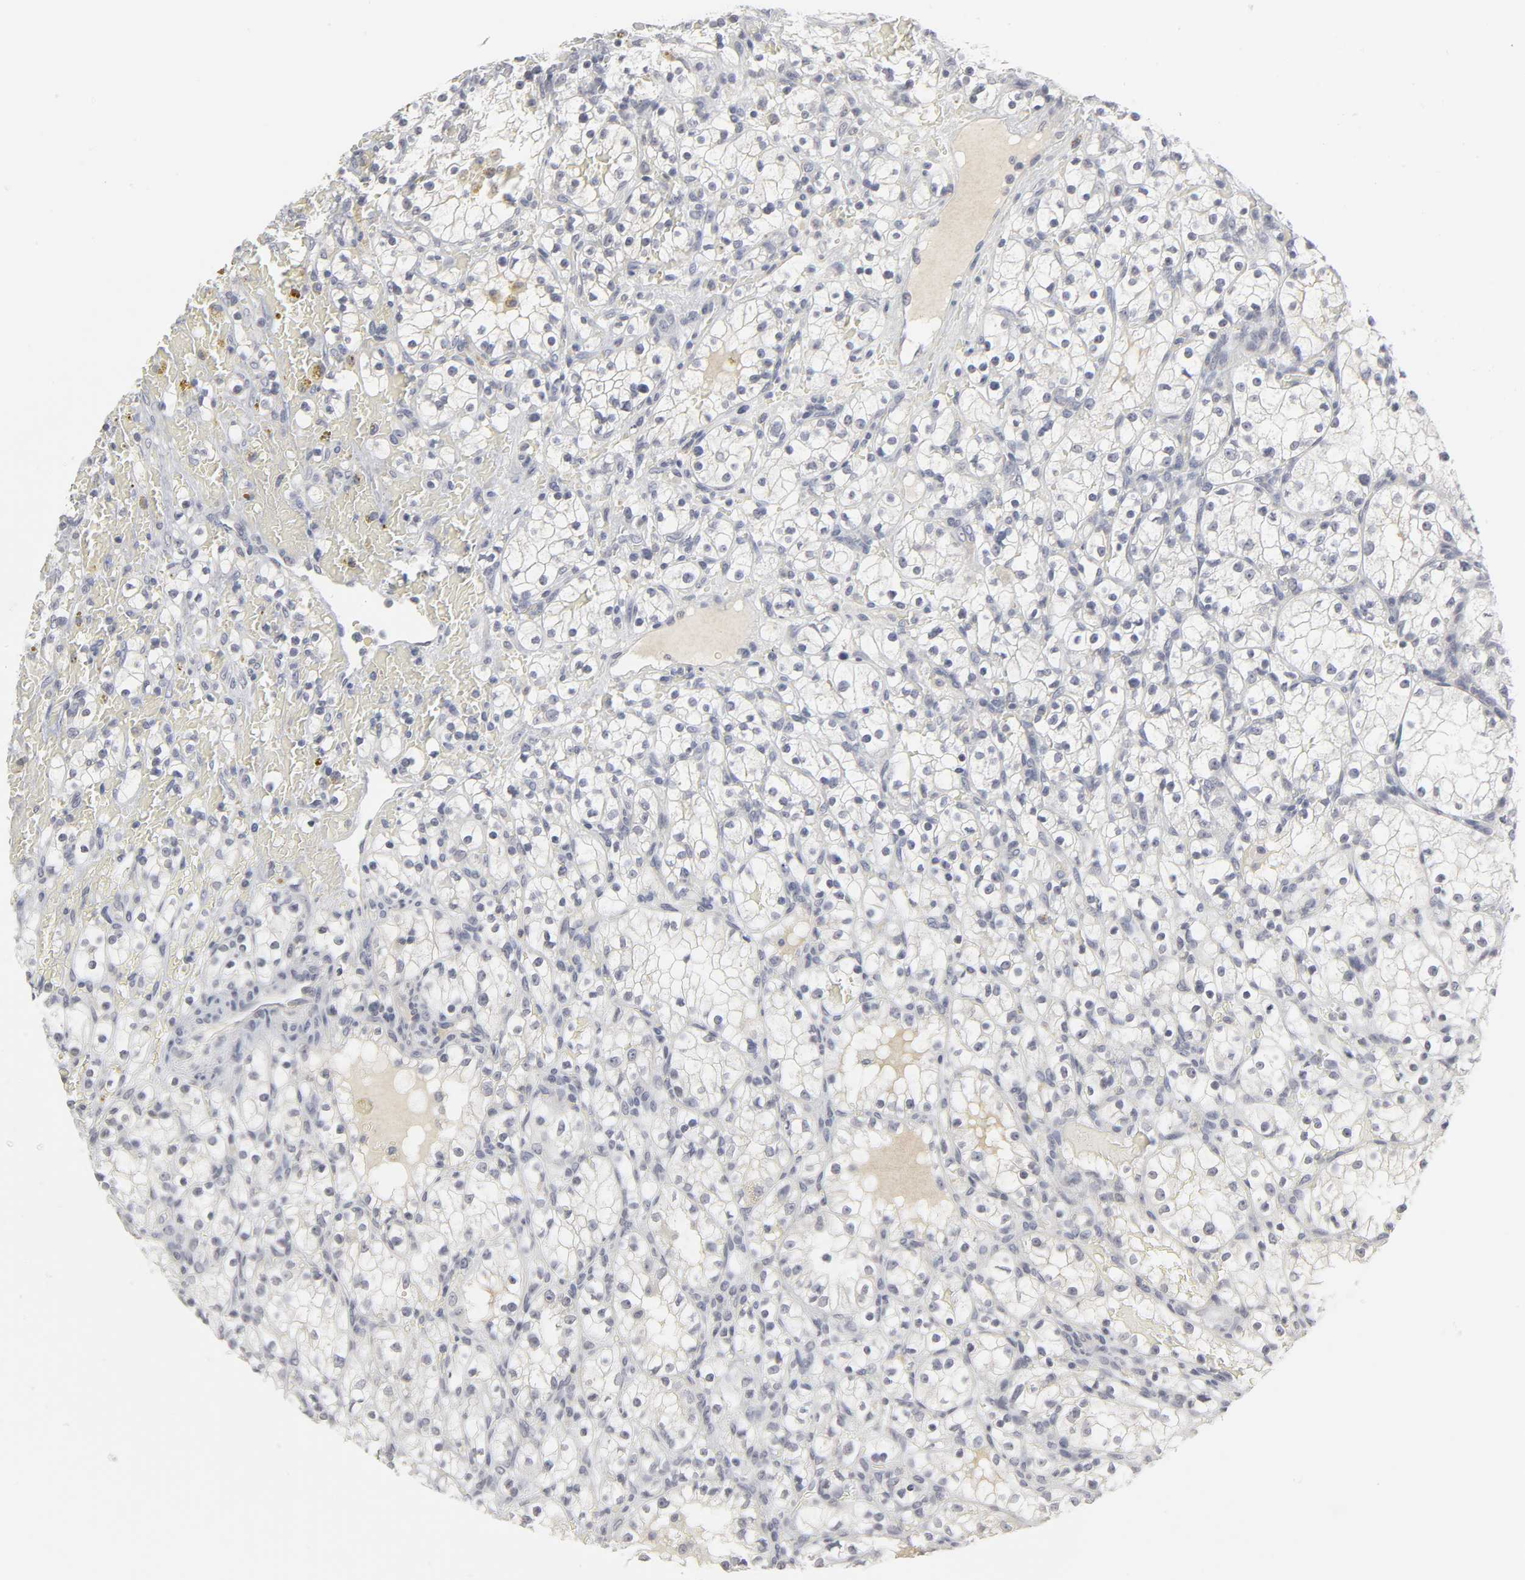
{"staining": {"intensity": "negative", "quantity": "none", "location": "none"}, "tissue": "renal cancer", "cell_type": "Tumor cells", "image_type": "cancer", "snomed": [{"axis": "morphology", "description": "Normal tissue, NOS"}, {"axis": "morphology", "description": "Adenocarcinoma, NOS"}, {"axis": "topography", "description": "Kidney"}], "caption": "Renal cancer was stained to show a protein in brown. There is no significant staining in tumor cells.", "gene": "TCAP", "patient": {"sex": "female", "age": 55}}